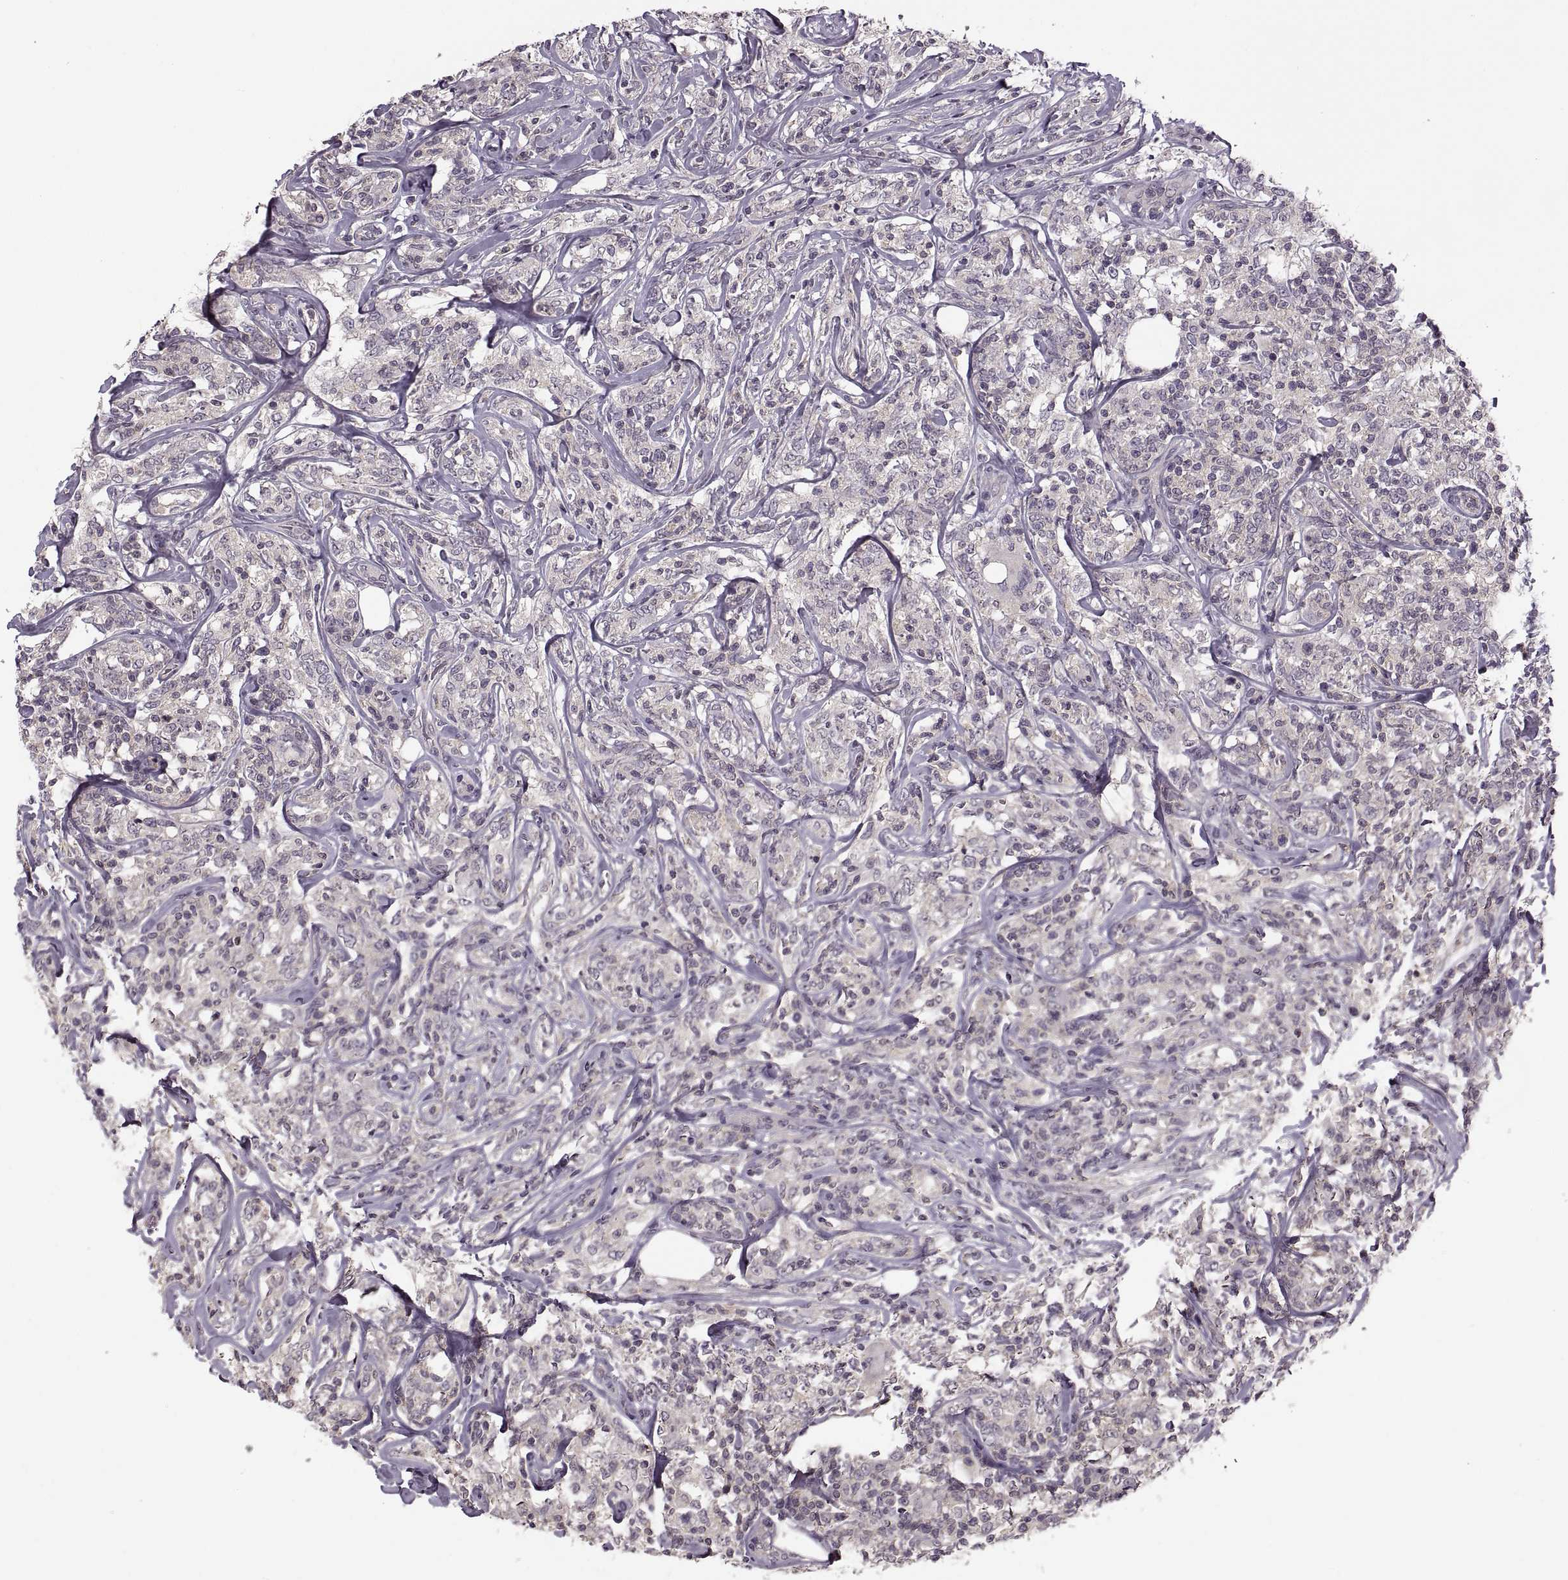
{"staining": {"intensity": "negative", "quantity": "none", "location": "none"}, "tissue": "lymphoma", "cell_type": "Tumor cells", "image_type": "cancer", "snomed": [{"axis": "morphology", "description": "Malignant lymphoma, non-Hodgkin's type, High grade"}, {"axis": "topography", "description": "Lymph node"}], "caption": "Lymphoma was stained to show a protein in brown. There is no significant expression in tumor cells.", "gene": "LUZP2", "patient": {"sex": "female", "age": 84}}